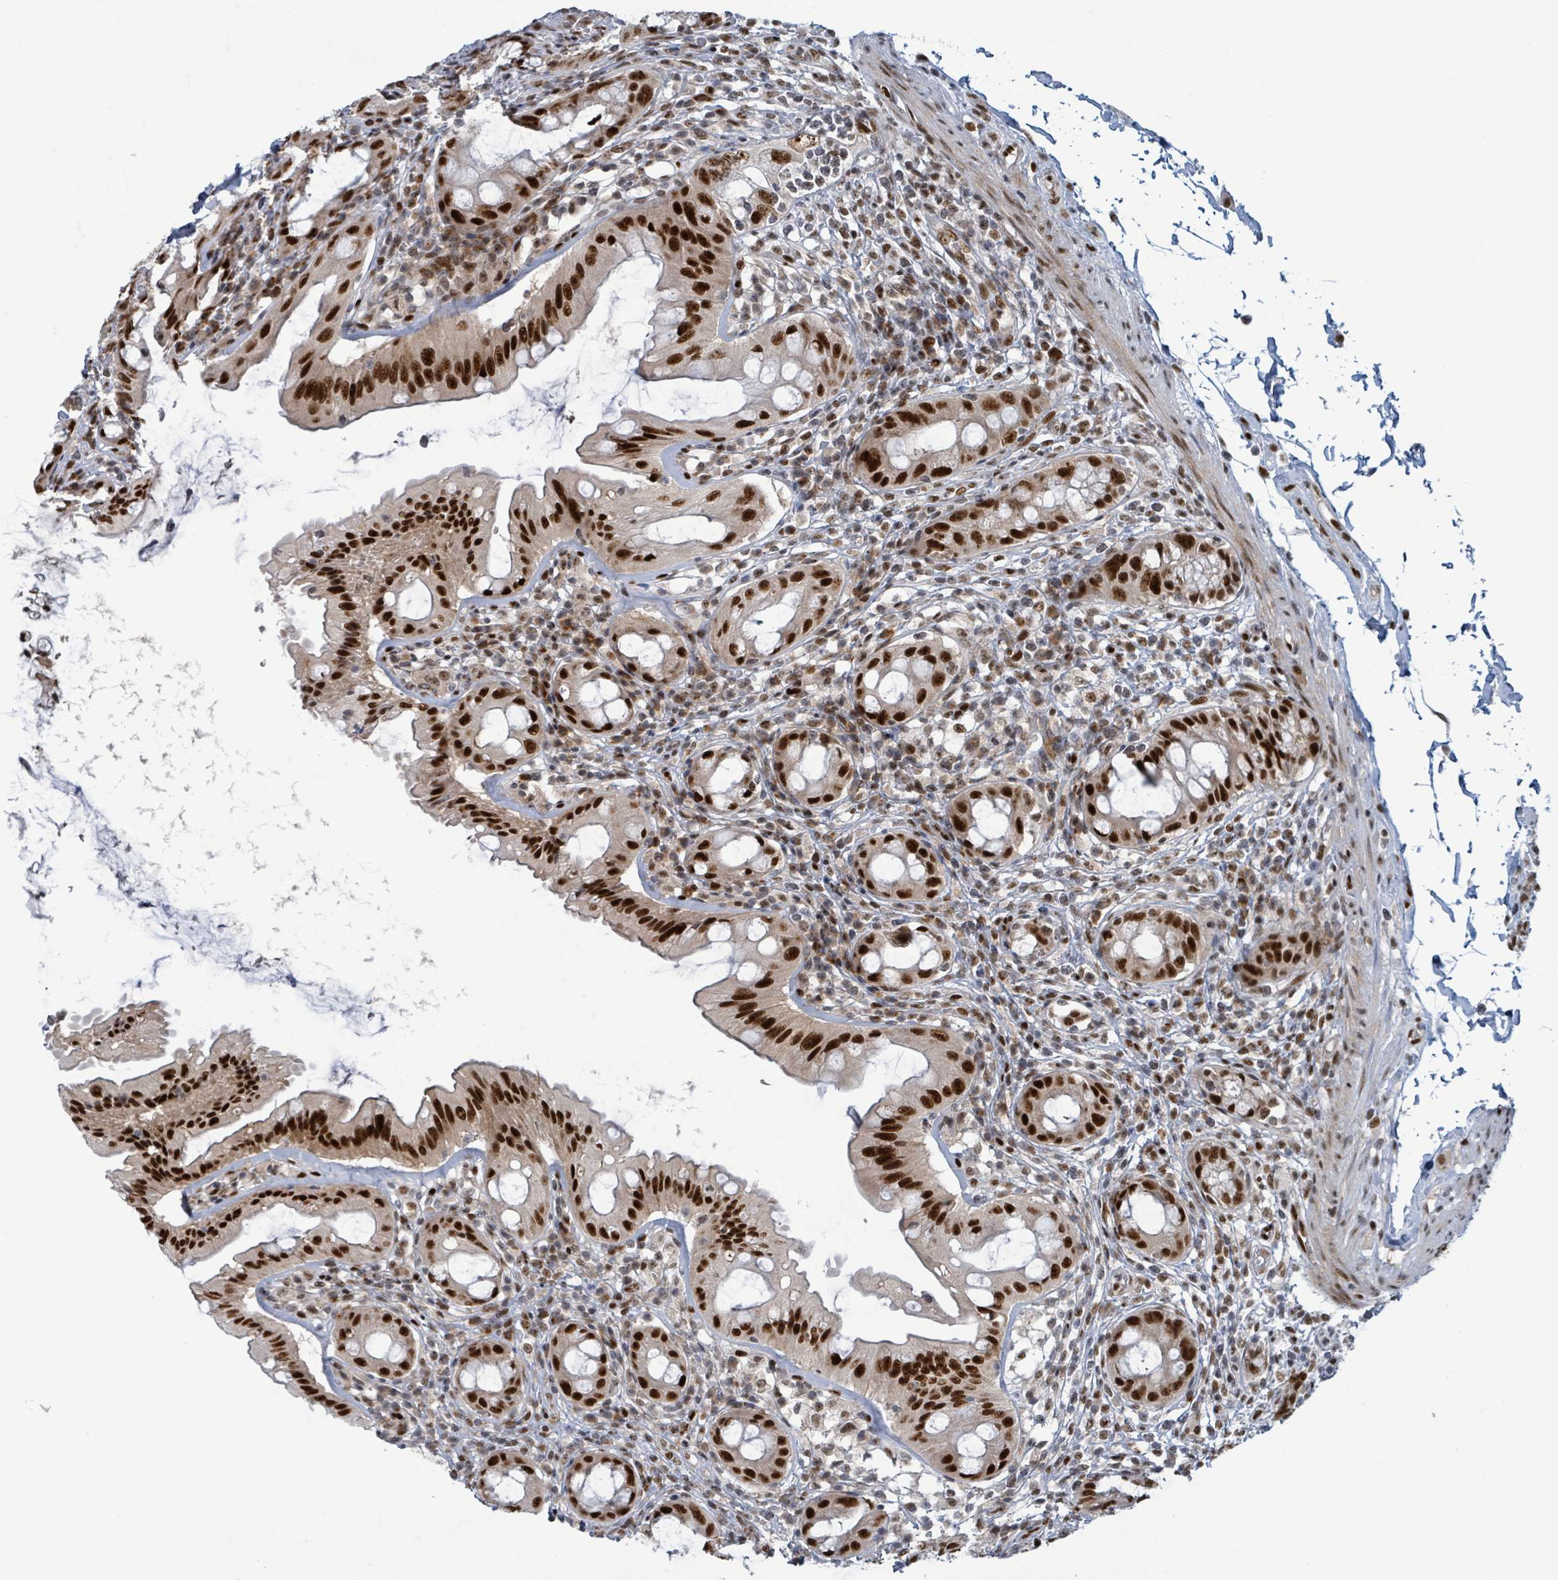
{"staining": {"intensity": "strong", "quantity": ">75%", "location": "nuclear"}, "tissue": "rectum", "cell_type": "Glandular cells", "image_type": "normal", "snomed": [{"axis": "morphology", "description": "Normal tissue, NOS"}, {"axis": "topography", "description": "Rectum"}], "caption": "IHC (DAB (3,3'-diaminobenzidine)) staining of benign rectum demonstrates strong nuclear protein positivity in approximately >75% of glandular cells. (IHC, brightfield microscopy, high magnification).", "gene": "KLF3", "patient": {"sex": "female", "age": 57}}